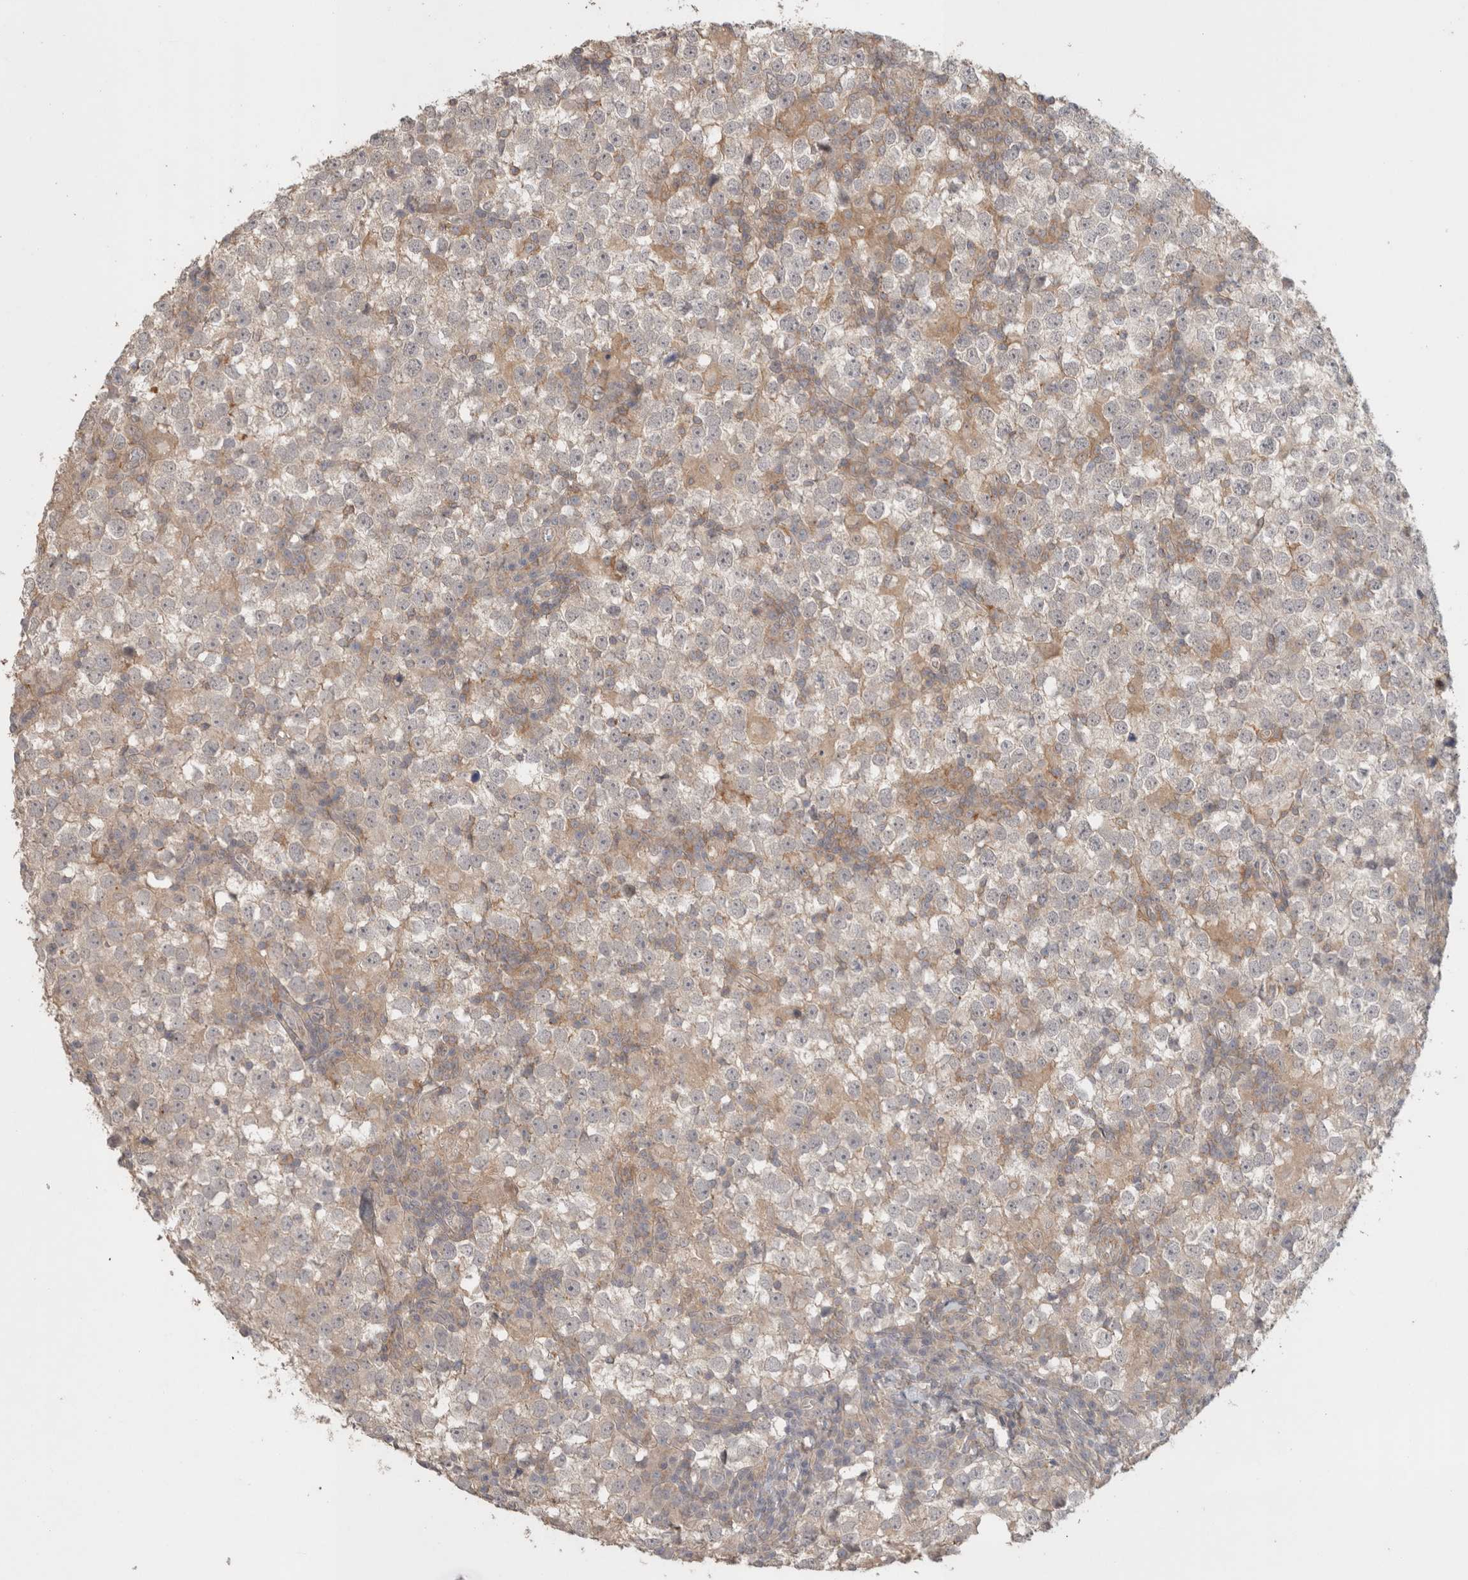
{"staining": {"intensity": "negative", "quantity": "none", "location": "none"}, "tissue": "testis cancer", "cell_type": "Tumor cells", "image_type": "cancer", "snomed": [{"axis": "morphology", "description": "Seminoma, NOS"}, {"axis": "topography", "description": "Testis"}], "caption": "This is an immunohistochemistry histopathology image of testis cancer. There is no positivity in tumor cells.", "gene": "HSPG2", "patient": {"sex": "male", "age": 65}}